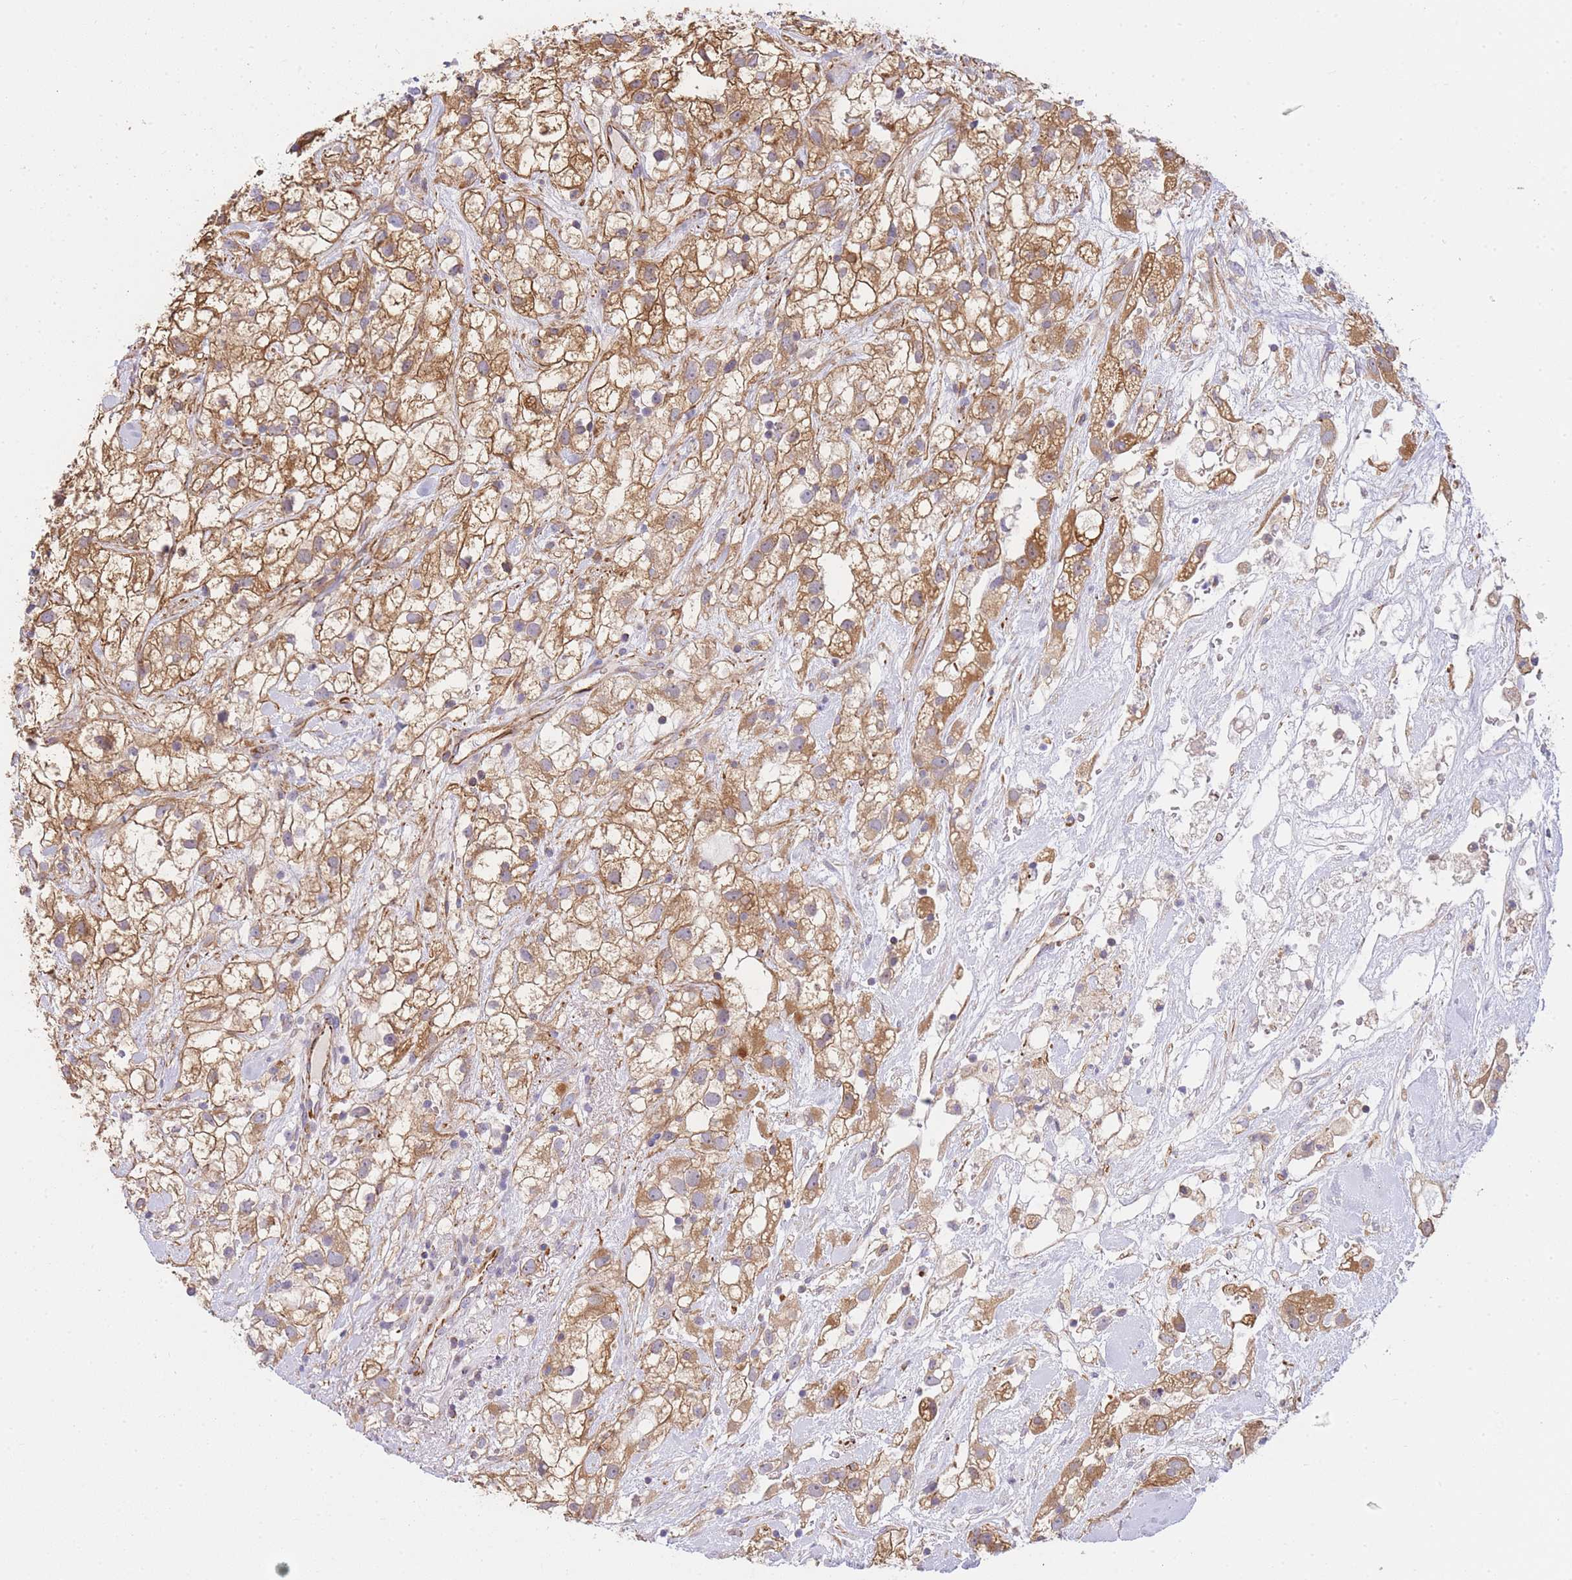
{"staining": {"intensity": "moderate", "quantity": ">75%", "location": "cytoplasmic/membranous"}, "tissue": "renal cancer", "cell_type": "Tumor cells", "image_type": "cancer", "snomed": [{"axis": "morphology", "description": "Adenocarcinoma, NOS"}, {"axis": "topography", "description": "Kidney"}], "caption": "This is an image of immunohistochemistry staining of renal cancer, which shows moderate positivity in the cytoplasmic/membranous of tumor cells.", "gene": "ECPAS", "patient": {"sex": "male", "age": 59}}